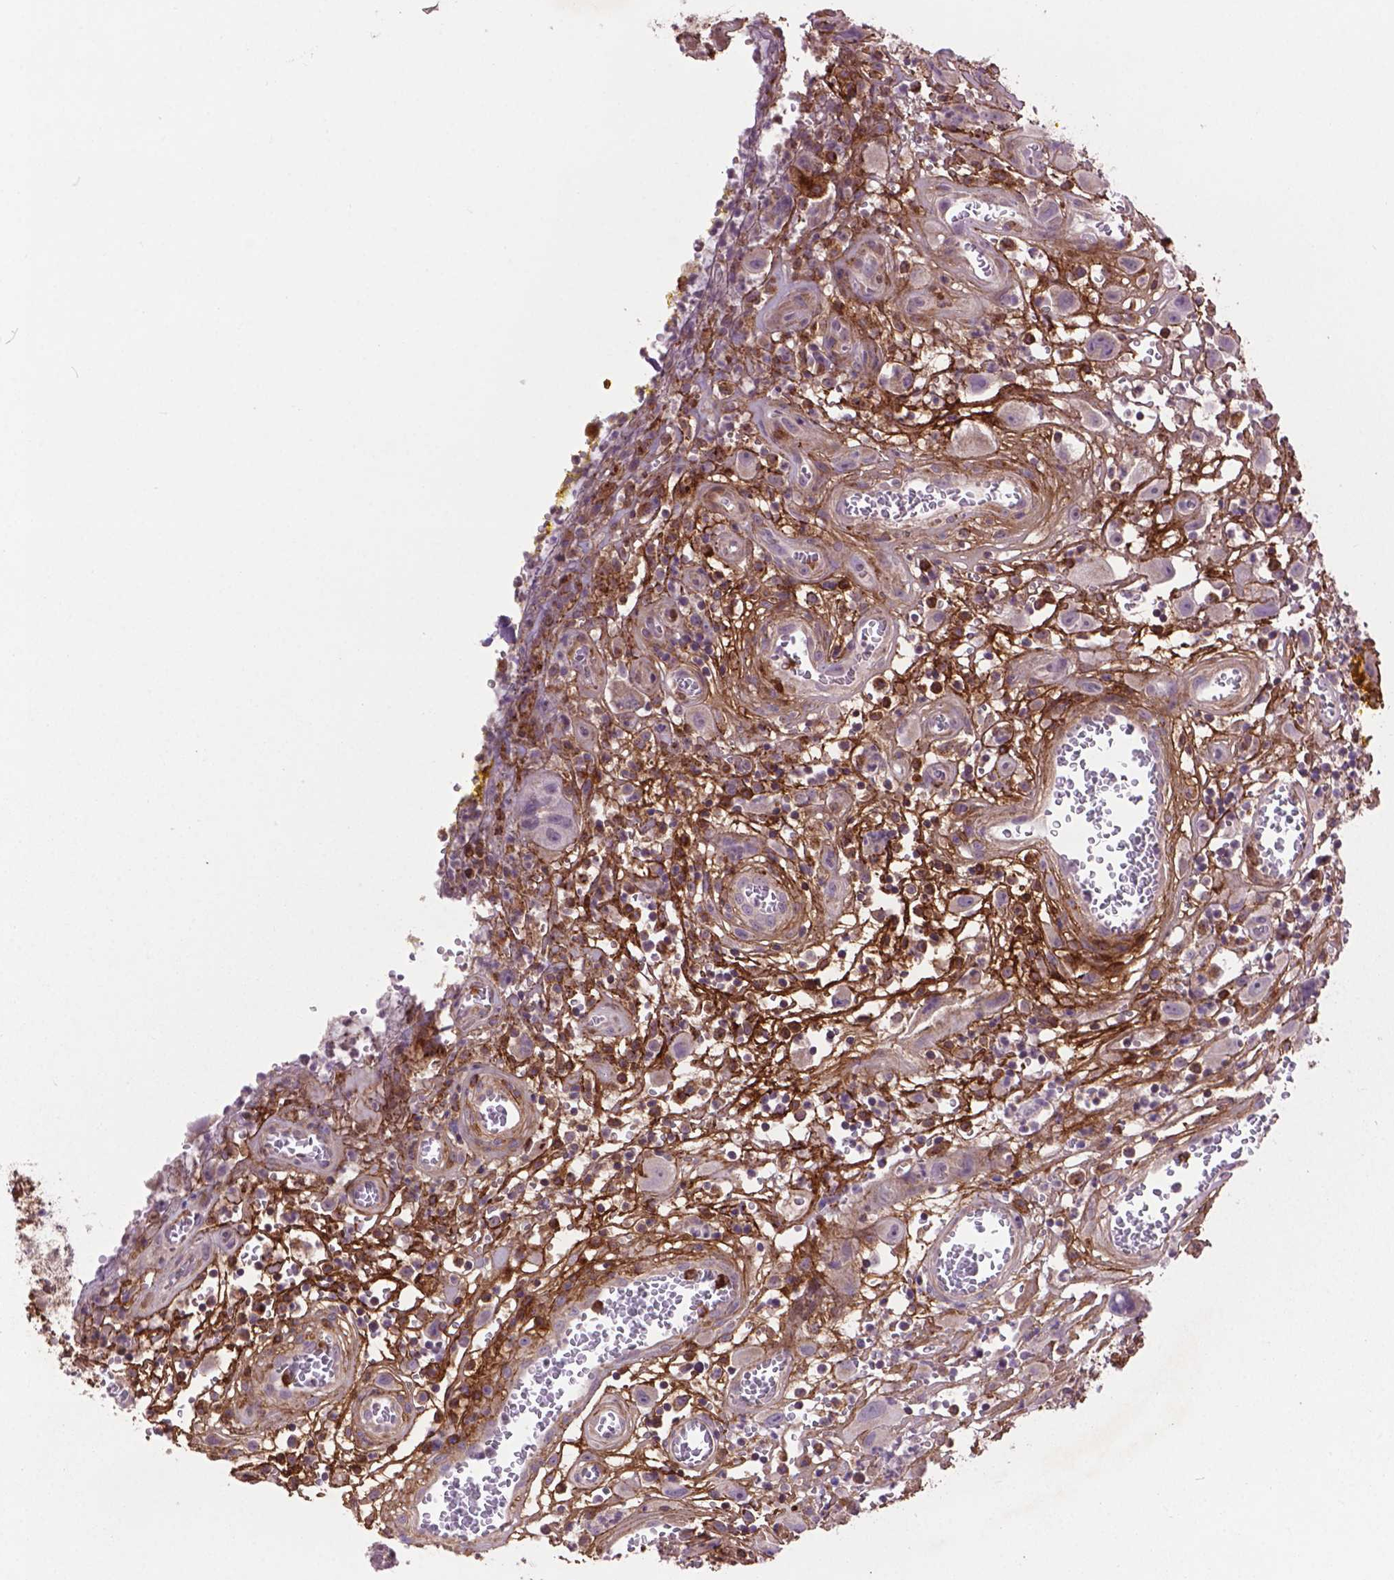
{"staining": {"intensity": "negative", "quantity": "none", "location": "none"}, "tissue": "head and neck cancer", "cell_type": "Tumor cells", "image_type": "cancer", "snomed": [{"axis": "morphology", "description": "Squamous cell carcinoma, NOS"}, {"axis": "morphology", "description": "Squamous cell carcinoma, metastatic, NOS"}, {"axis": "topography", "description": "Oral tissue"}, {"axis": "topography", "description": "Head-Neck"}], "caption": "A high-resolution image shows immunohistochemistry (IHC) staining of head and neck cancer (metastatic squamous cell carcinoma), which demonstrates no significant expression in tumor cells.", "gene": "LRRC3C", "patient": {"sex": "female", "age": 85}}